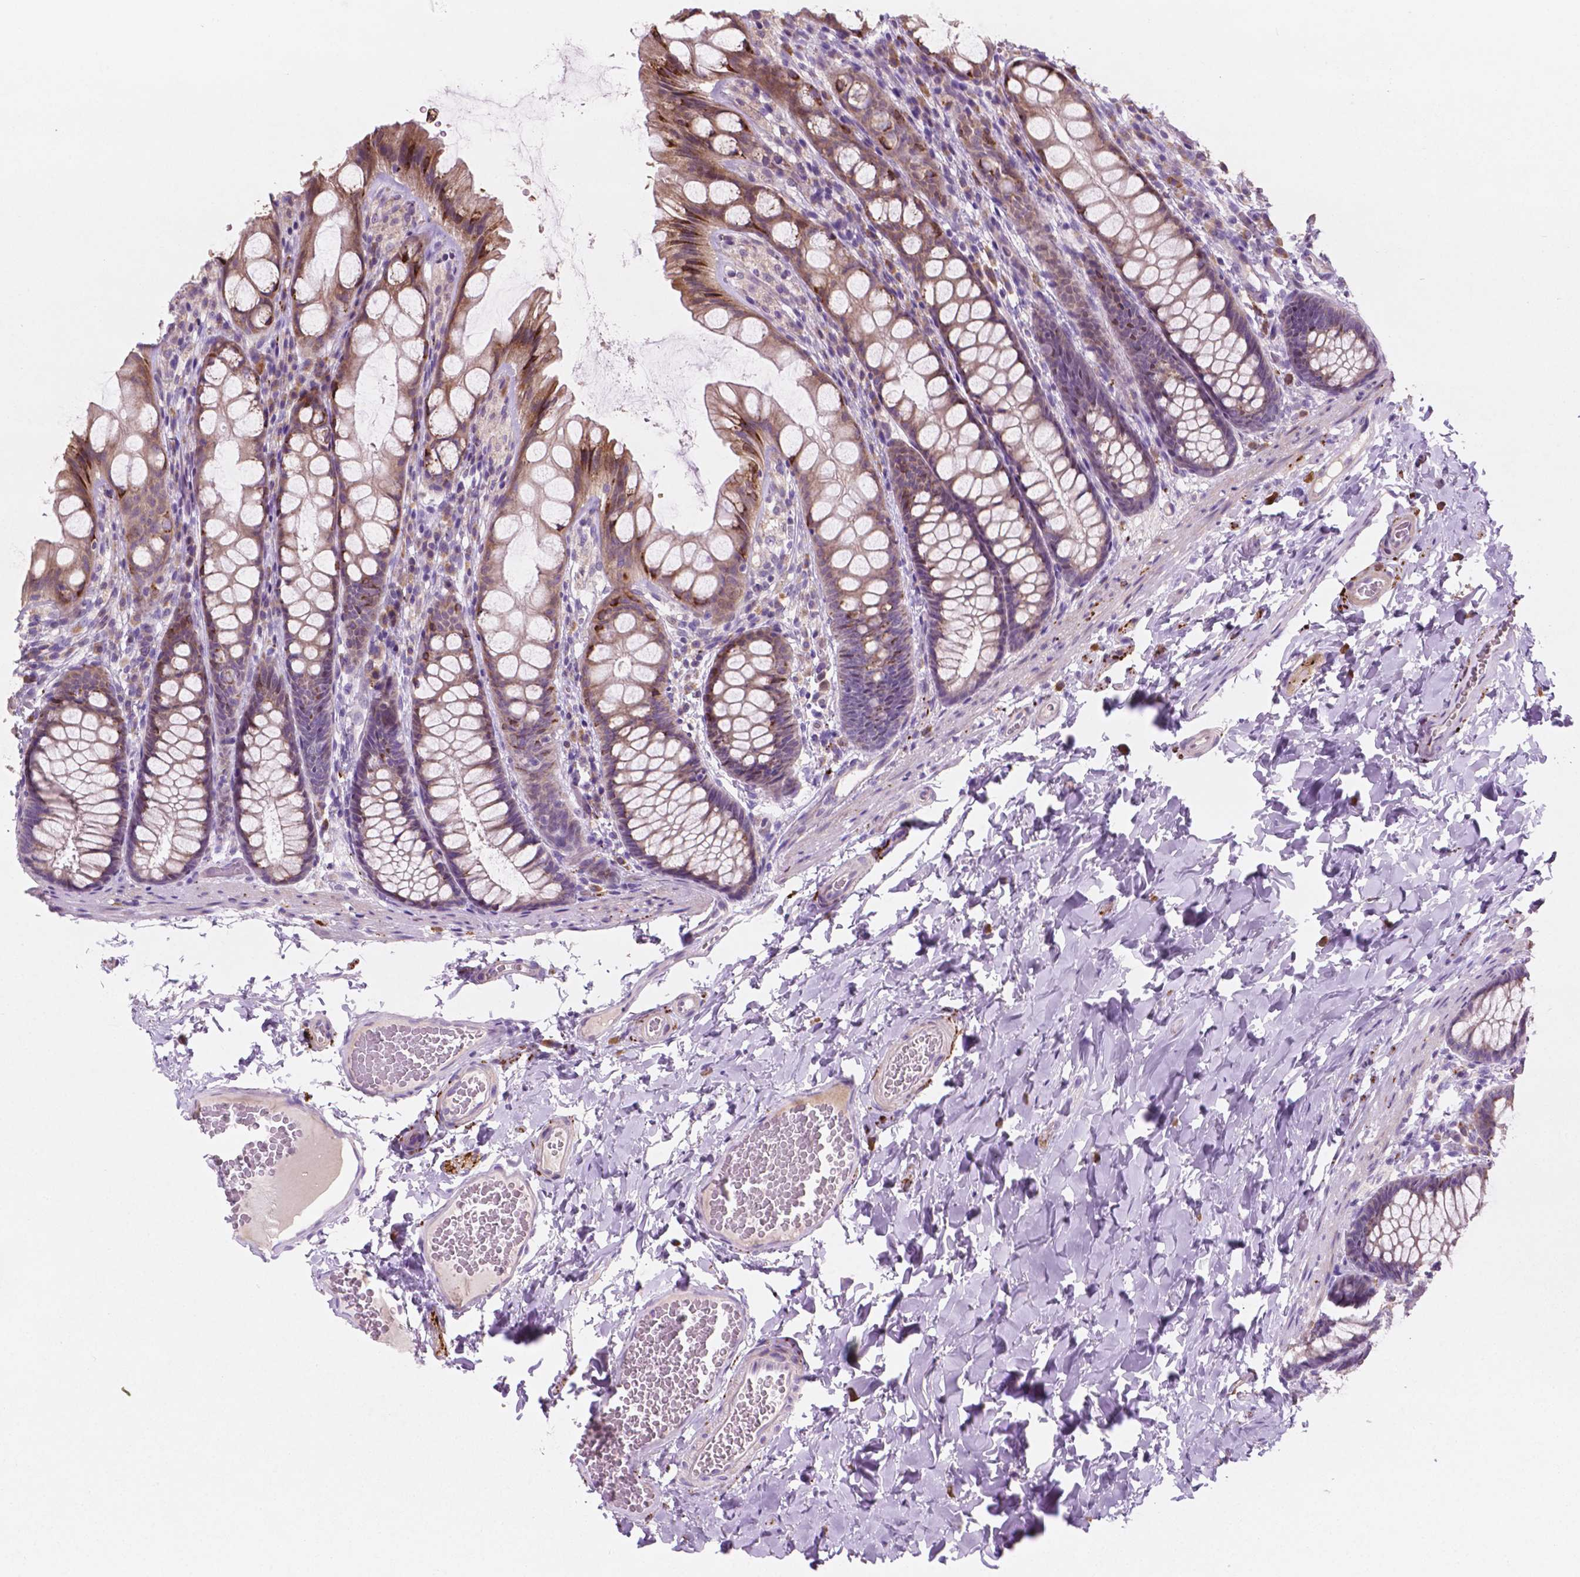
{"staining": {"intensity": "negative", "quantity": "none", "location": "none"}, "tissue": "colon", "cell_type": "Endothelial cells", "image_type": "normal", "snomed": [{"axis": "morphology", "description": "Normal tissue, NOS"}, {"axis": "topography", "description": "Colon"}], "caption": "Immunohistochemical staining of unremarkable human colon exhibits no significant positivity in endothelial cells.", "gene": "LRP1B", "patient": {"sex": "male", "age": 47}}